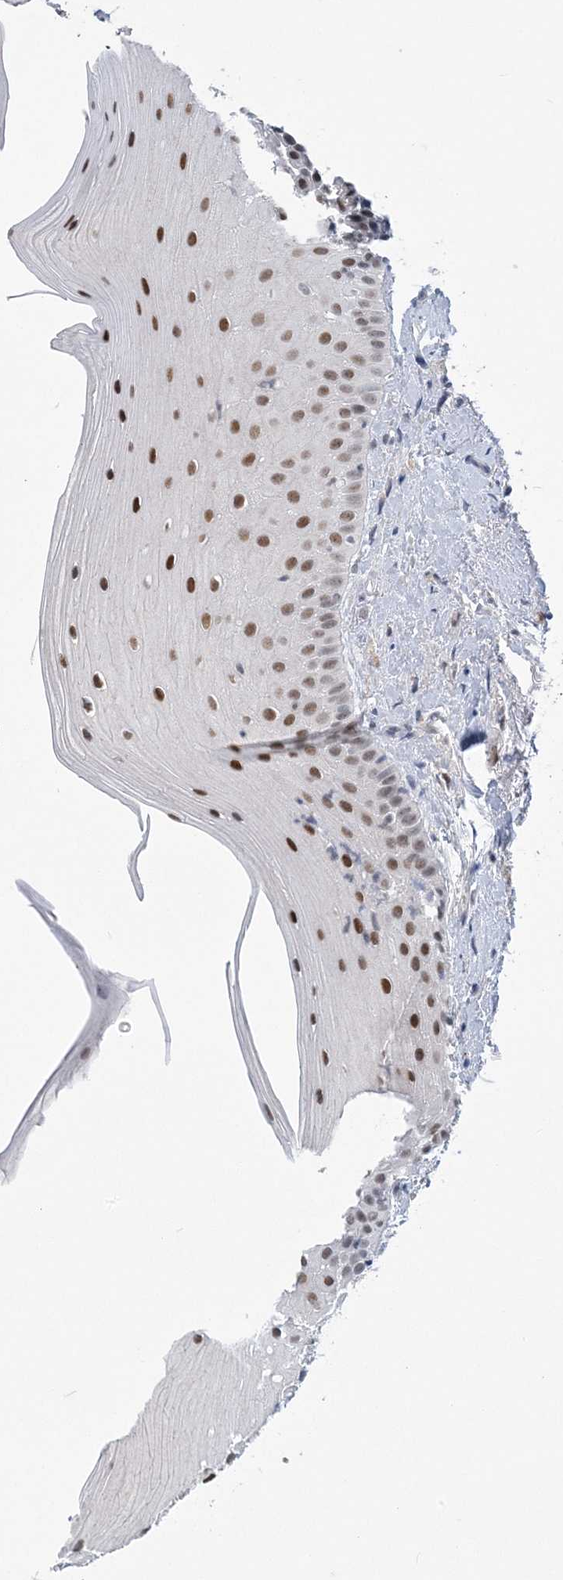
{"staining": {"intensity": "strong", "quantity": "25%-75%", "location": "nuclear"}, "tissue": "oral mucosa", "cell_type": "Squamous epithelial cells", "image_type": "normal", "snomed": [{"axis": "morphology", "description": "Normal tissue, NOS"}, {"axis": "topography", "description": "Oral tissue"}], "caption": "Immunohistochemical staining of normal oral mucosa exhibits strong nuclear protein expression in about 25%-75% of squamous epithelial cells.", "gene": "ZBTB7A", "patient": {"sex": "female", "age": 63}}